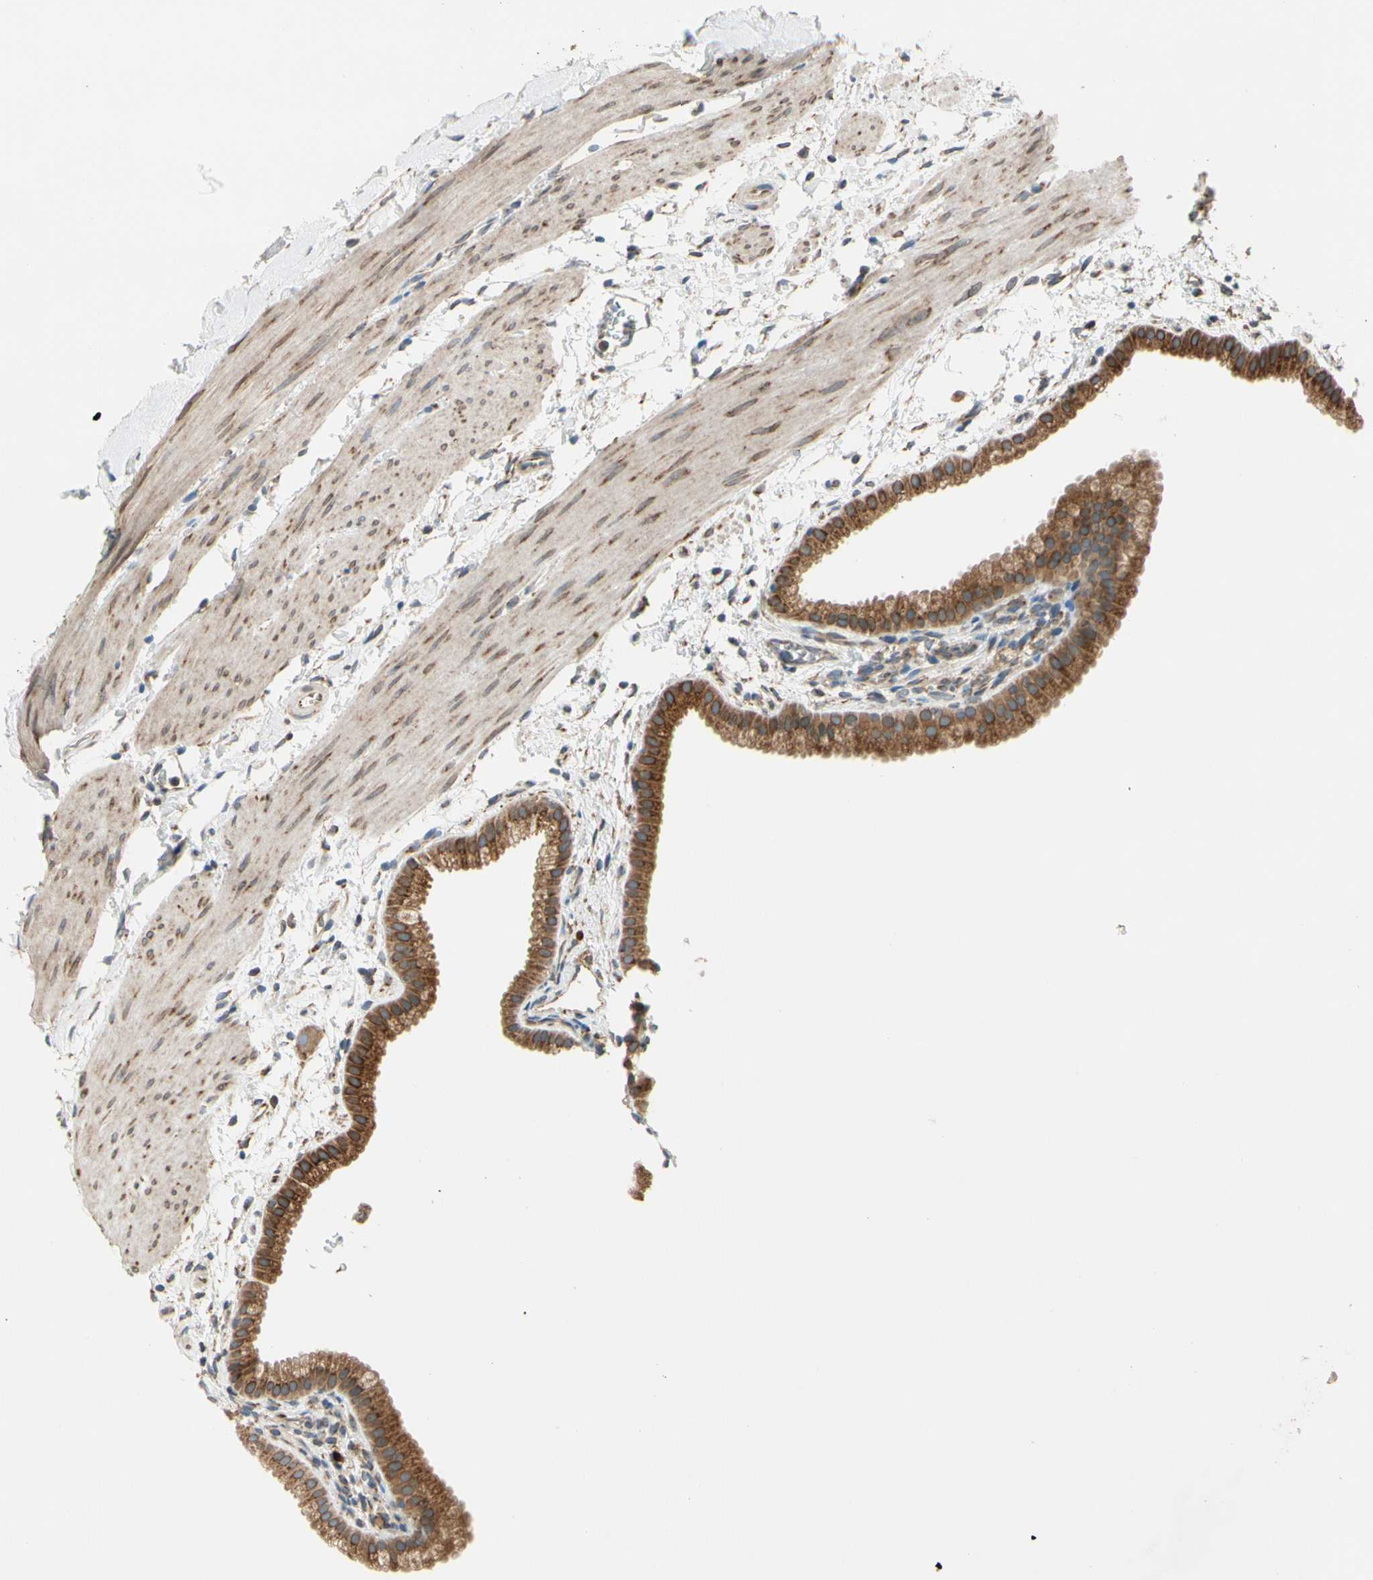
{"staining": {"intensity": "strong", "quantity": ">75%", "location": "cytoplasmic/membranous"}, "tissue": "gallbladder", "cell_type": "Glandular cells", "image_type": "normal", "snomed": [{"axis": "morphology", "description": "Normal tissue, NOS"}, {"axis": "topography", "description": "Gallbladder"}], "caption": "Protein staining exhibits strong cytoplasmic/membranous staining in approximately >75% of glandular cells in normal gallbladder.", "gene": "RPN2", "patient": {"sex": "female", "age": 64}}